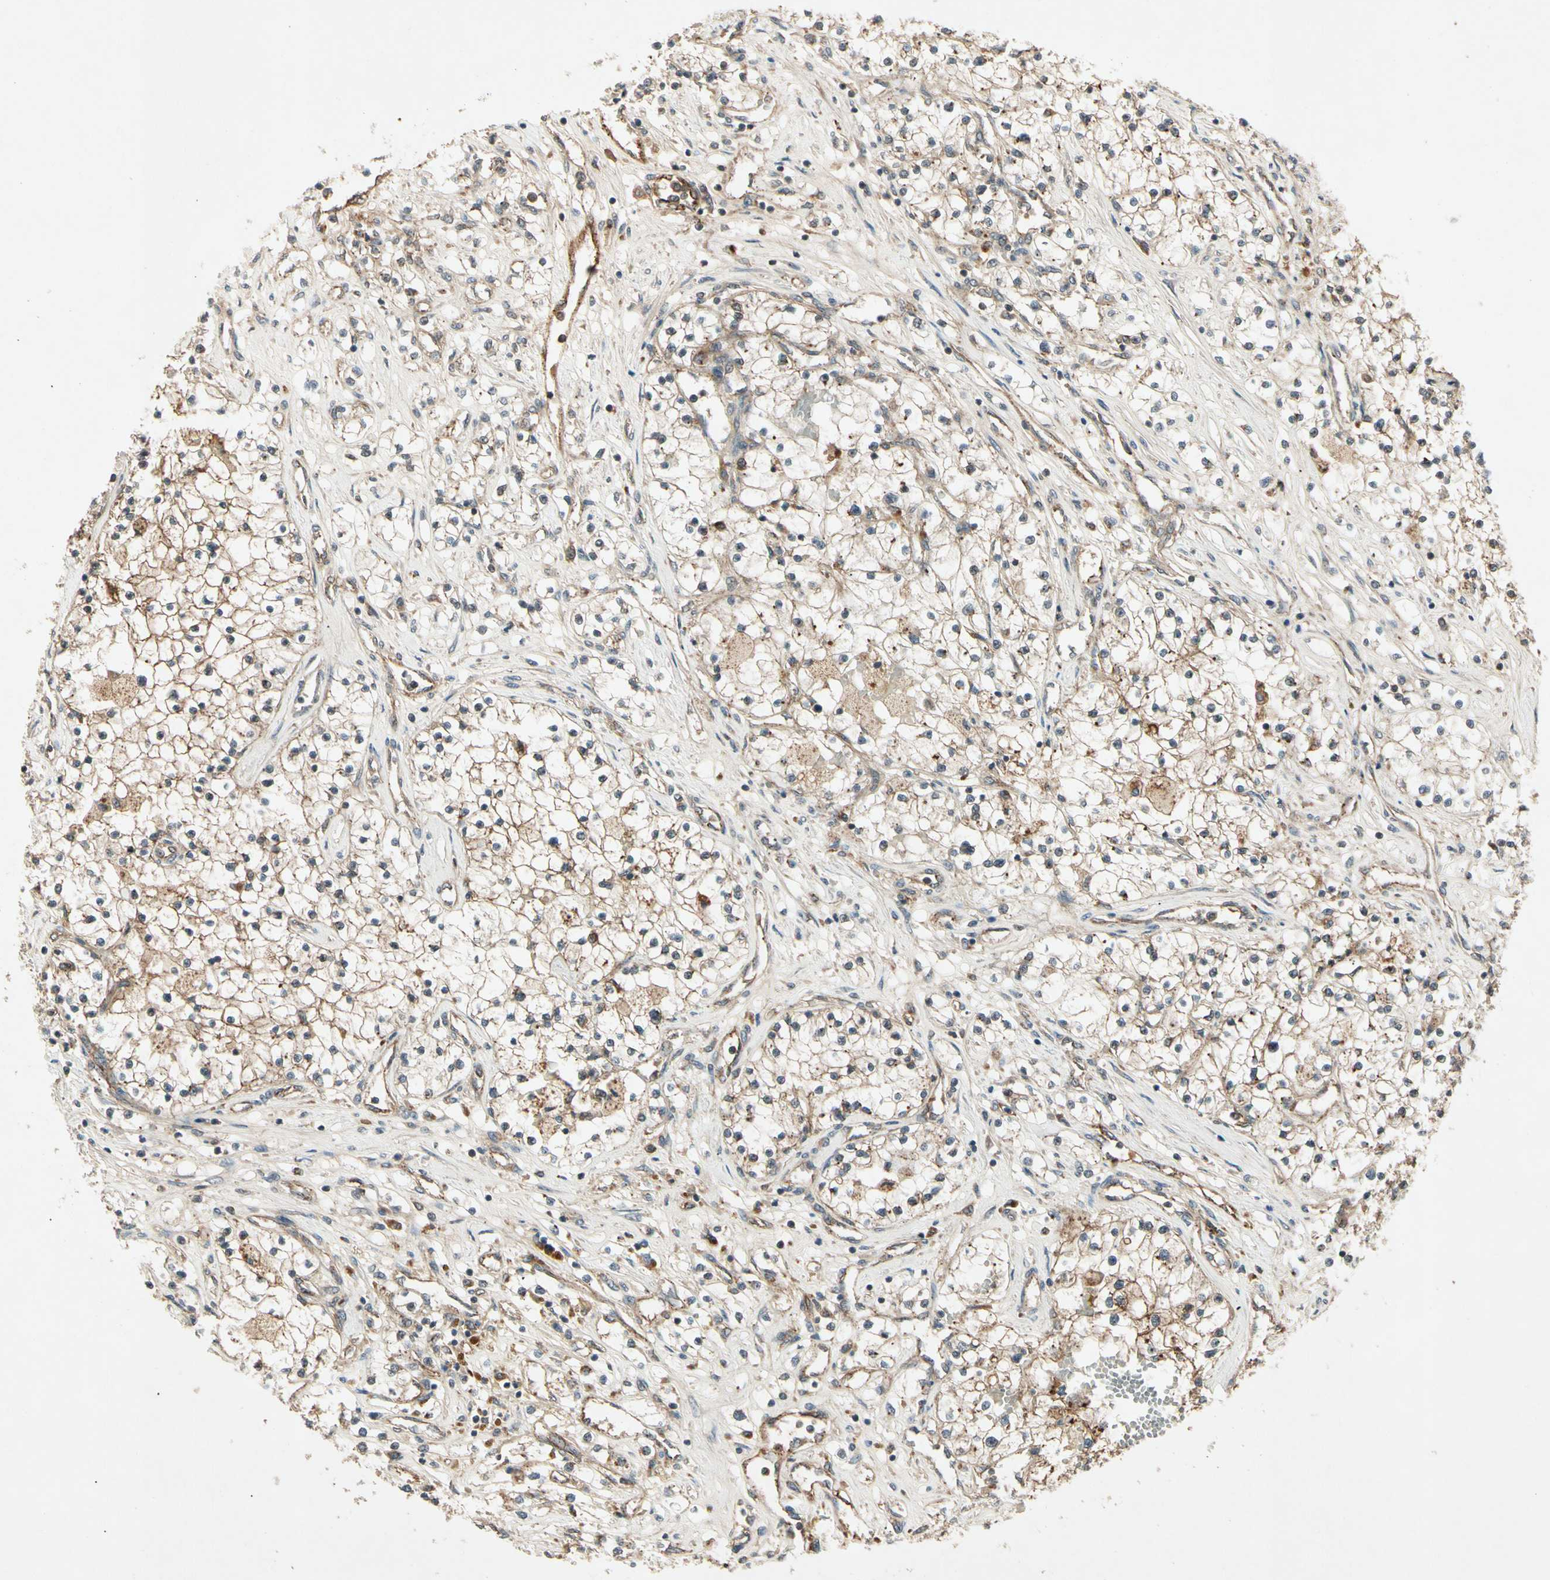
{"staining": {"intensity": "moderate", "quantity": ">75%", "location": "cytoplasmic/membranous"}, "tissue": "renal cancer", "cell_type": "Tumor cells", "image_type": "cancer", "snomed": [{"axis": "morphology", "description": "Adenocarcinoma, NOS"}, {"axis": "topography", "description": "Kidney"}], "caption": "Protein staining of renal adenocarcinoma tissue demonstrates moderate cytoplasmic/membranous positivity in about >75% of tumor cells. The staining was performed using DAB (3,3'-diaminobenzidine) to visualize the protein expression in brown, while the nuclei were stained in blue with hematoxylin (Magnification: 20x).", "gene": "FLOT1", "patient": {"sex": "male", "age": 68}}